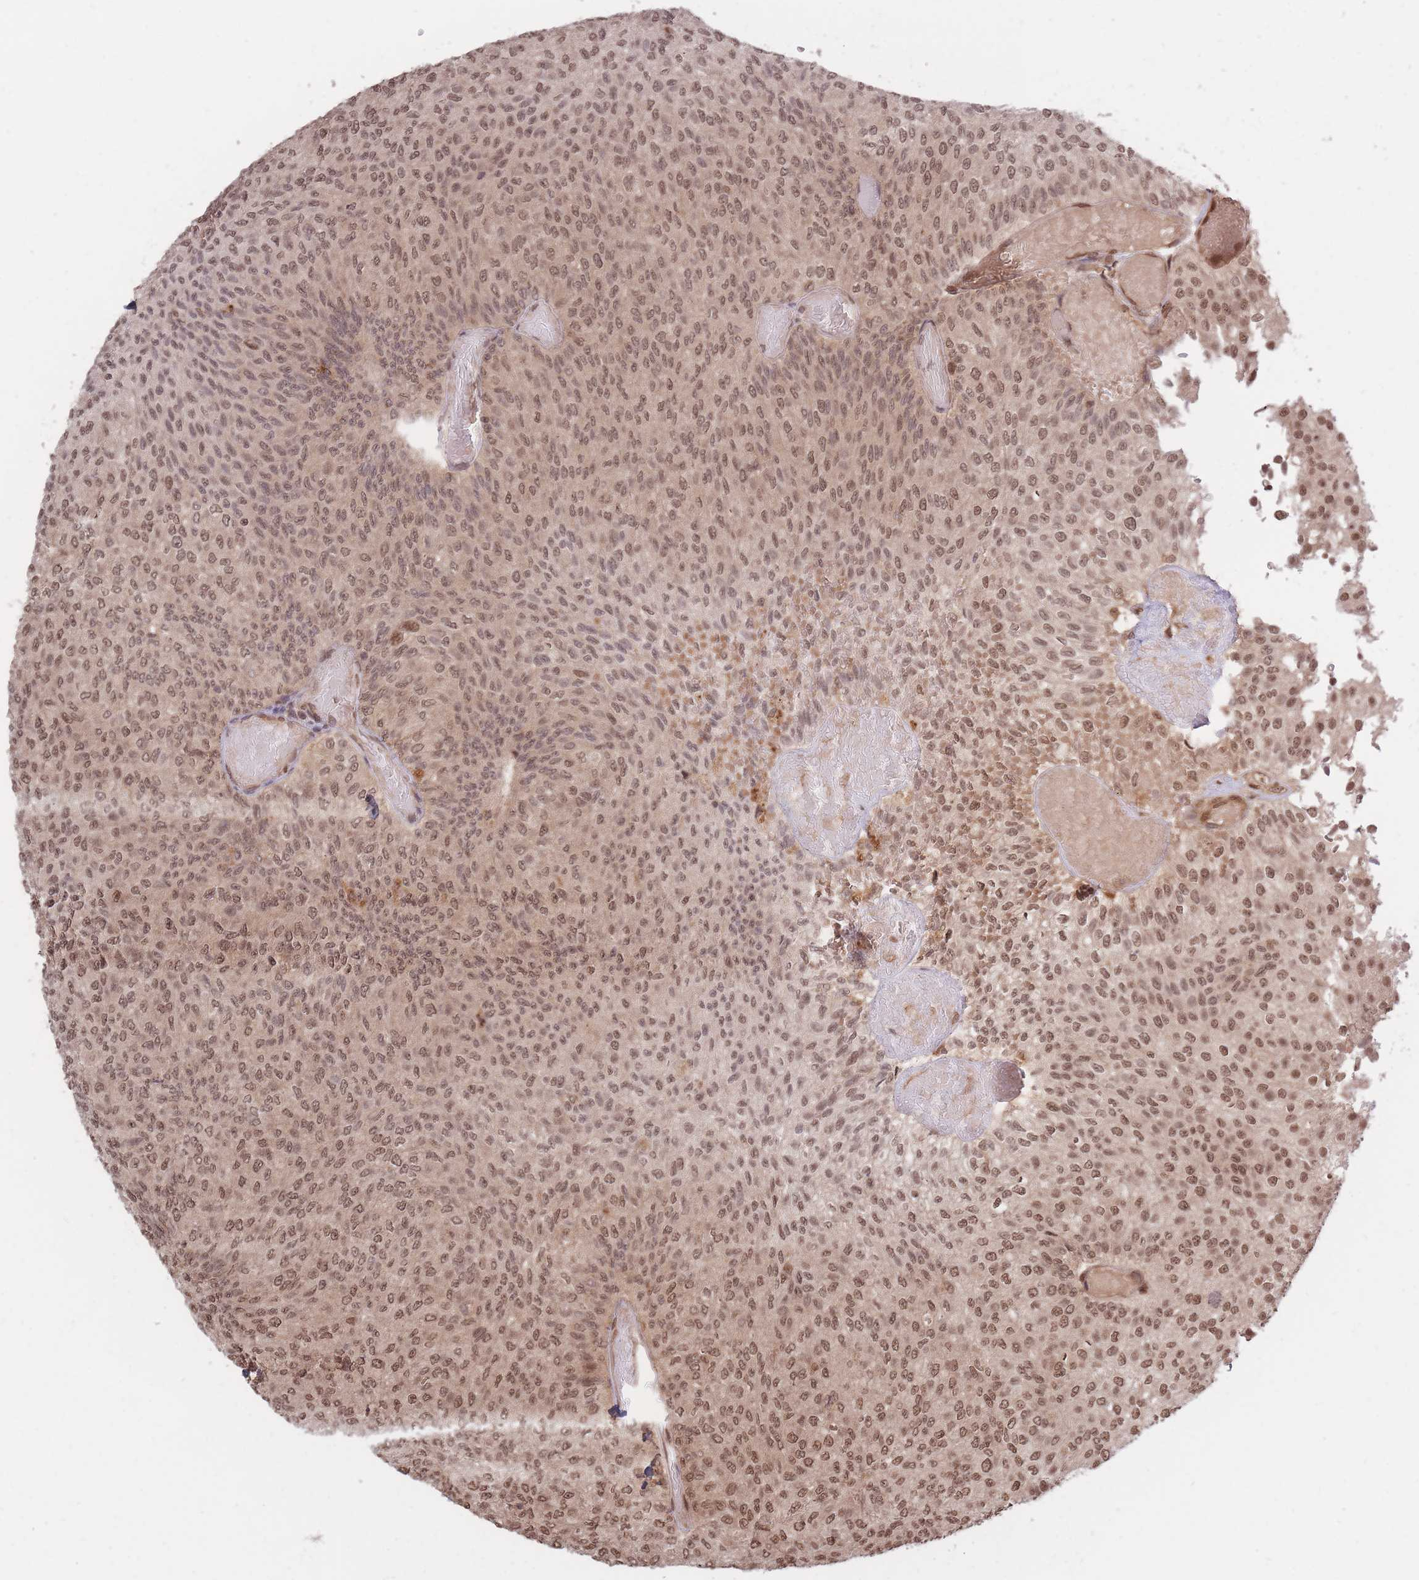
{"staining": {"intensity": "moderate", "quantity": ">75%", "location": "nuclear"}, "tissue": "urothelial cancer", "cell_type": "Tumor cells", "image_type": "cancer", "snomed": [{"axis": "morphology", "description": "Urothelial carcinoma, Low grade"}, {"axis": "topography", "description": "Urinary bladder"}], "caption": "Brown immunohistochemical staining in urothelial cancer reveals moderate nuclear staining in about >75% of tumor cells.", "gene": "SRA1", "patient": {"sex": "male", "age": 78}}